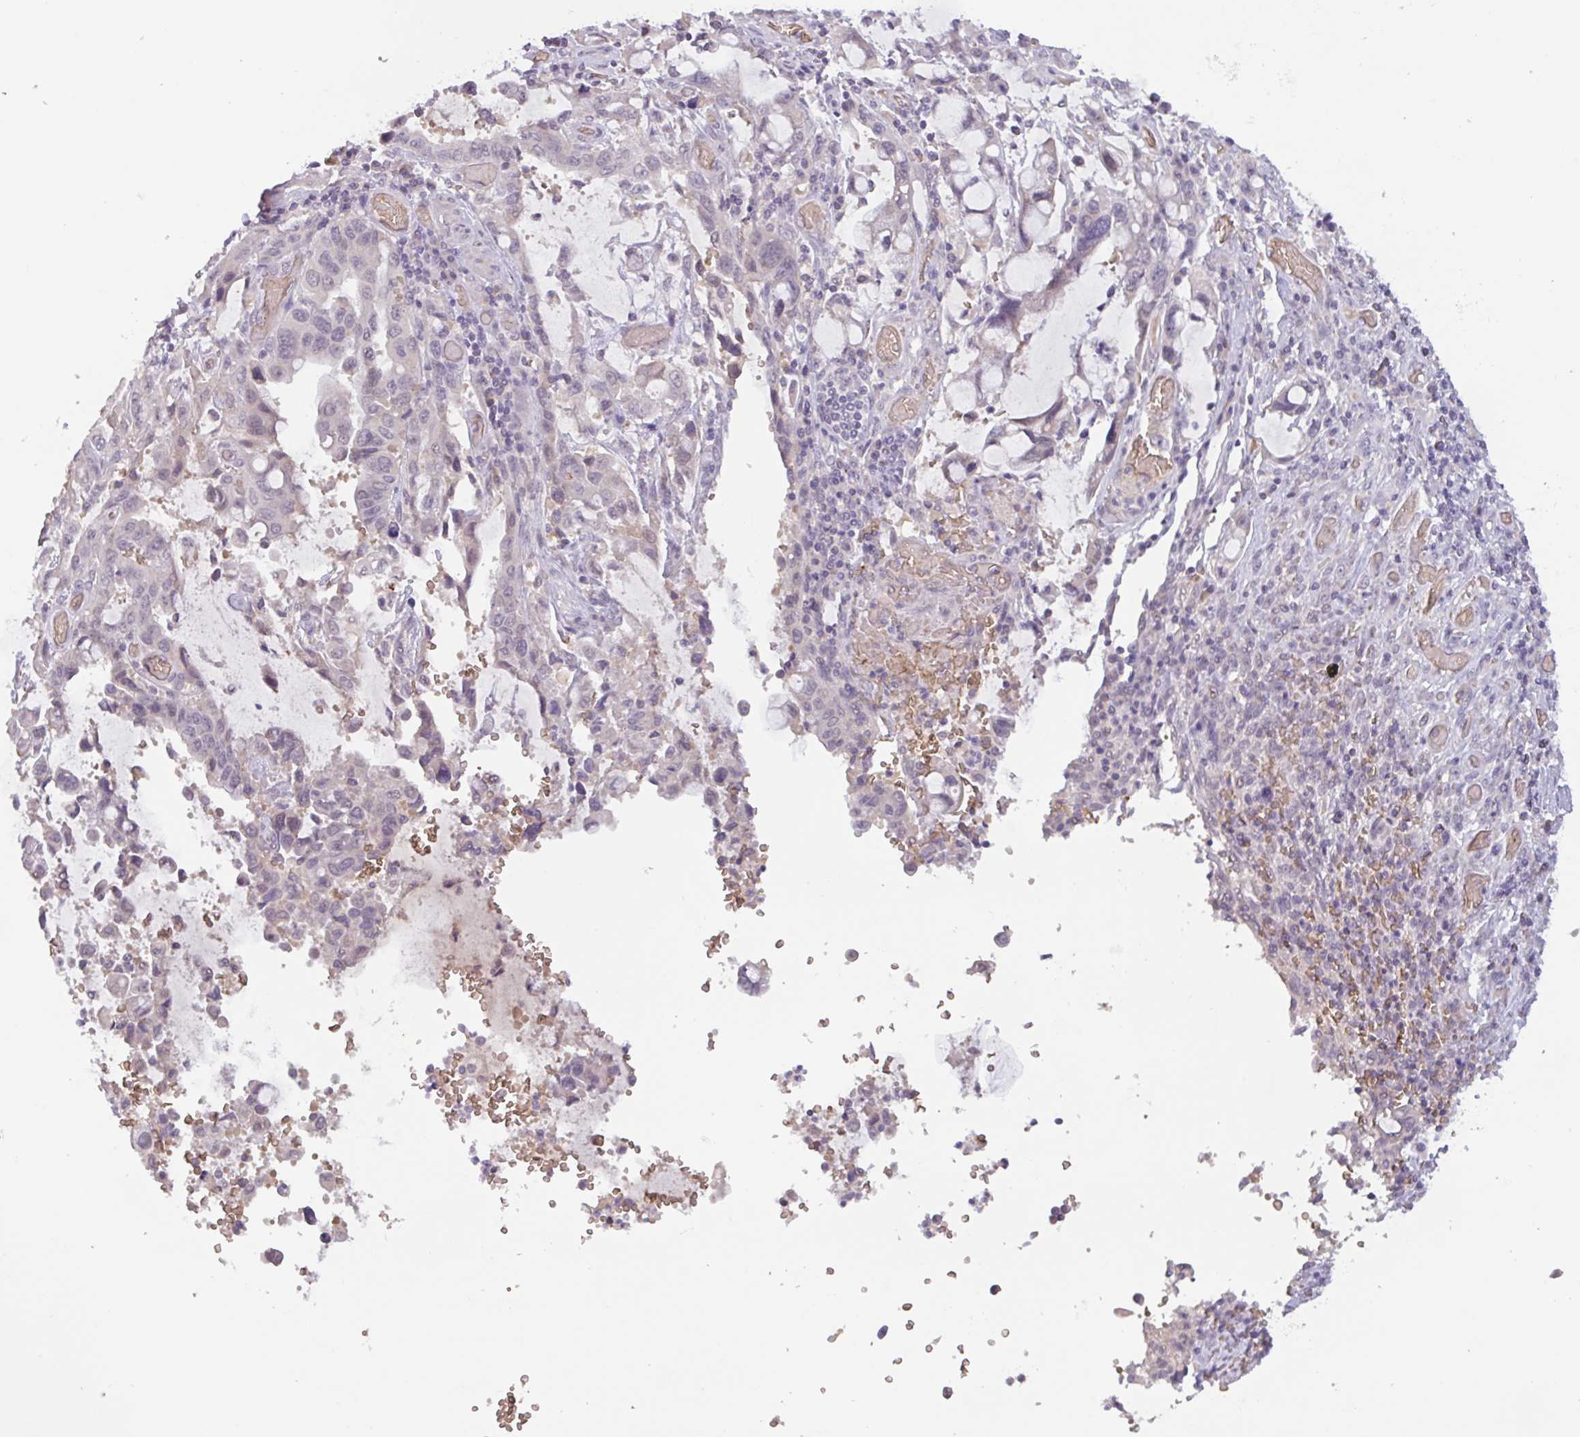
{"staining": {"intensity": "negative", "quantity": "none", "location": "none"}, "tissue": "stomach cancer", "cell_type": "Tumor cells", "image_type": "cancer", "snomed": [{"axis": "morphology", "description": "Adenocarcinoma, NOS"}, {"axis": "topography", "description": "Stomach, upper"}, {"axis": "topography", "description": "Stomach"}], "caption": "Immunohistochemistry histopathology image of neoplastic tissue: human stomach adenocarcinoma stained with DAB exhibits no significant protein positivity in tumor cells.", "gene": "RHAG", "patient": {"sex": "male", "age": 62}}